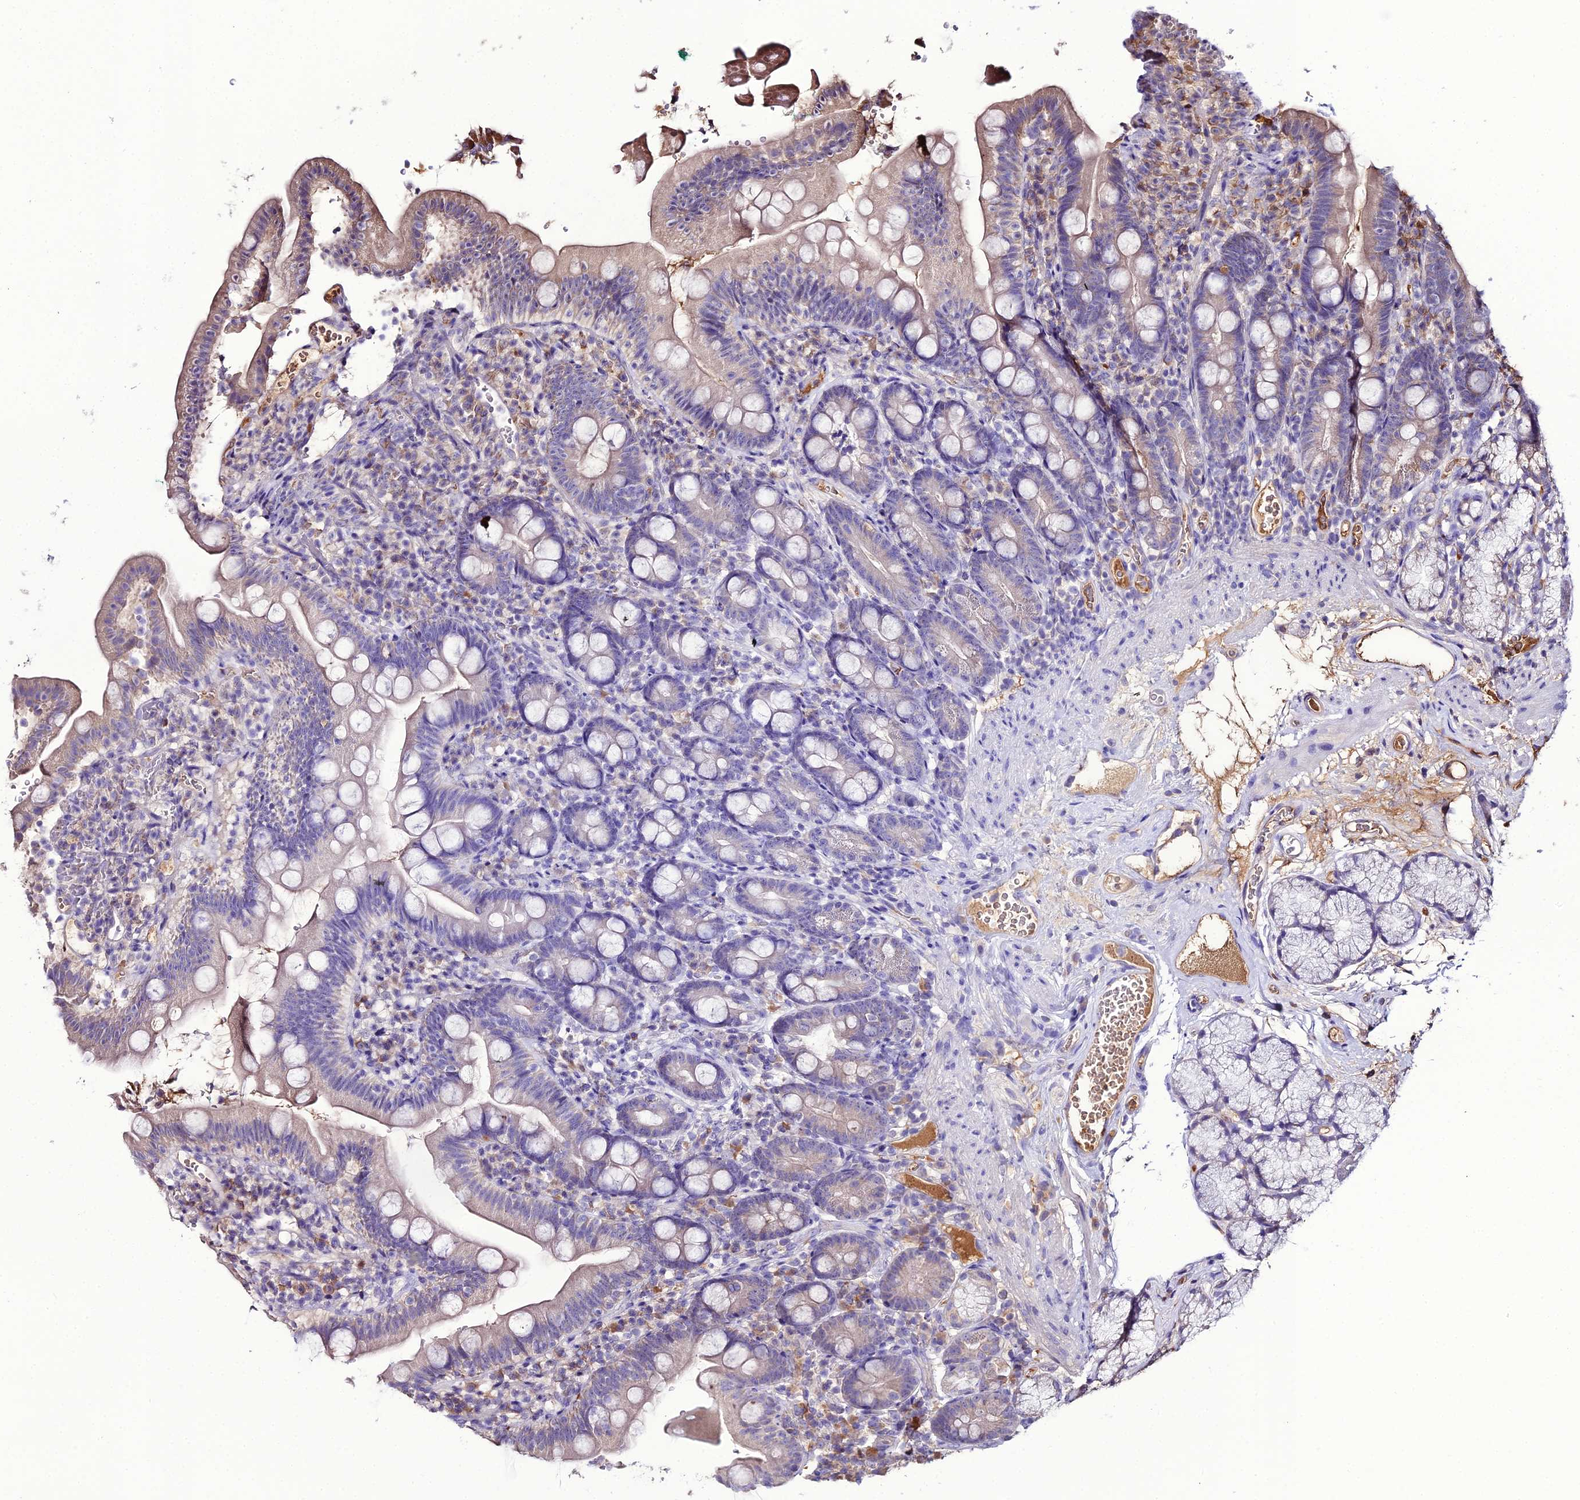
{"staining": {"intensity": "weak", "quantity": "<25%", "location": "cytoplasmic/membranous"}, "tissue": "duodenum", "cell_type": "Glandular cells", "image_type": "normal", "snomed": [{"axis": "morphology", "description": "Normal tissue, NOS"}, {"axis": "topography", "description": "Duodenum"}], "caption": "Protein analysis of normal duodenum shows no significant staining in glandular cells. Nuclei are stained in blue.", "gene": "KCTD16", "patient": {"sex": "female", "age": 67}}